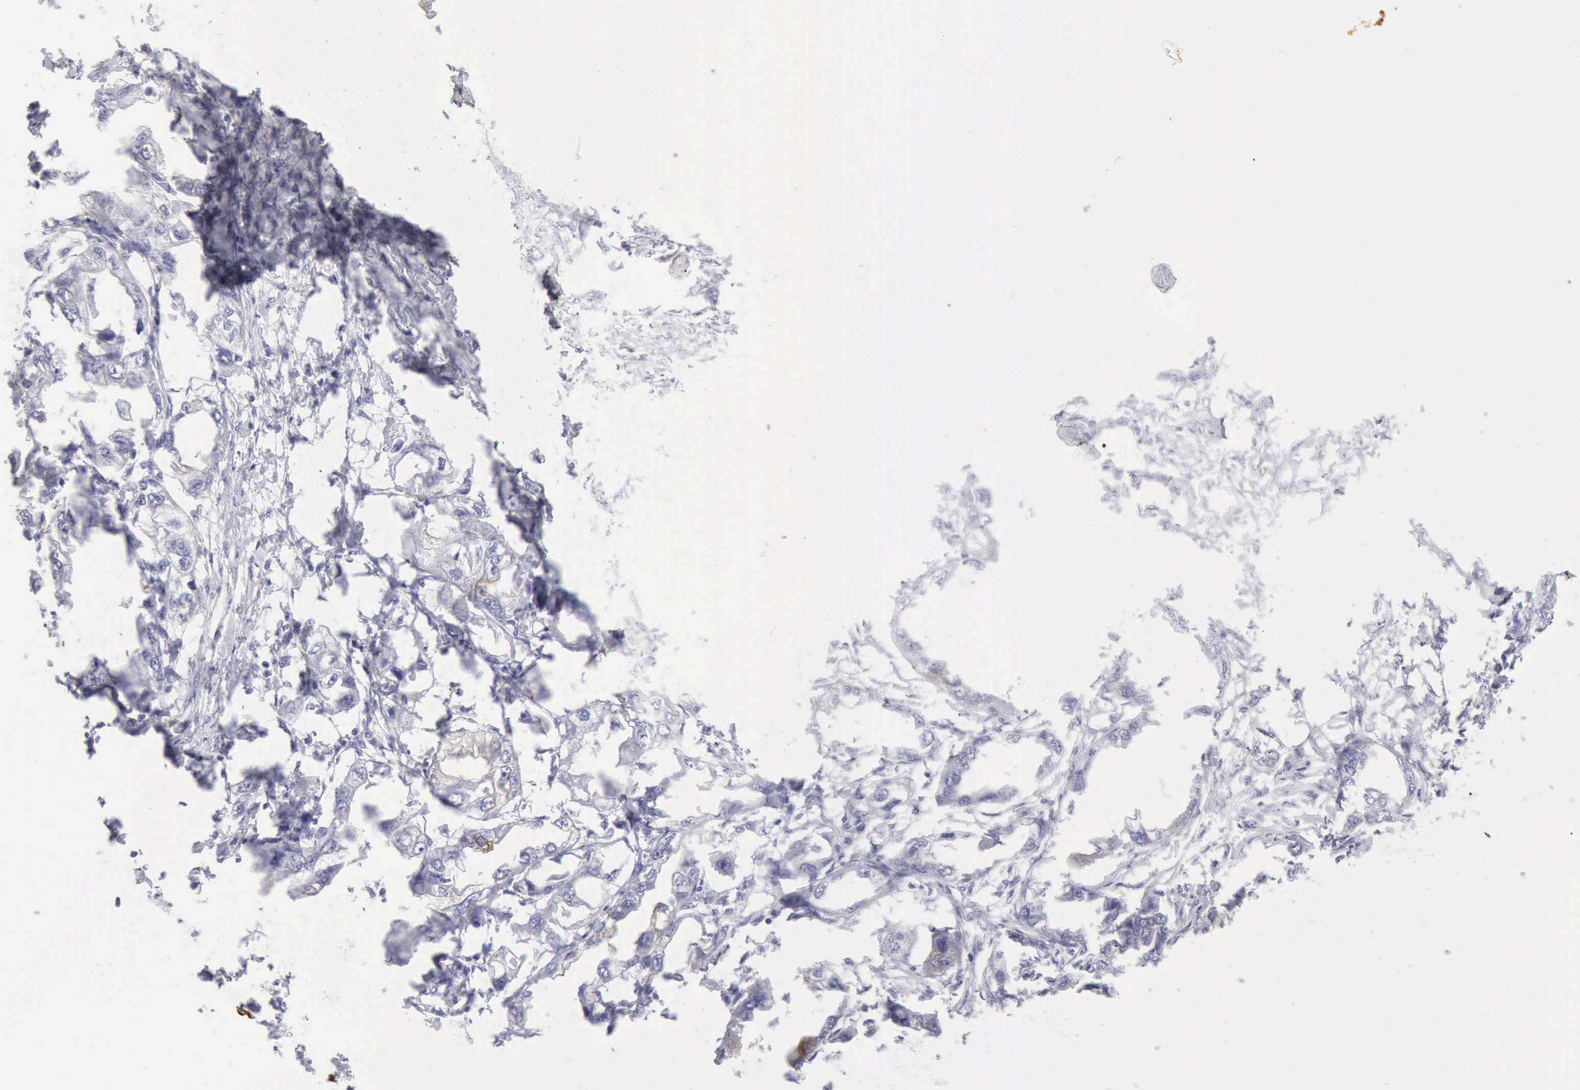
{"staining": {"intensity": "weak", "quantity": "25%-75%", "location": "cytoplasmic/membranous"}, "tissue": "endometrial cancer", "cell_type": "Tumor cells", "image_type": "cancer", "snomed": [{"axis": "morphology", "description": "Adenocarcinoma, NOS"}, {"axis": "topography", "description": "Endometrium"}], "caption": "Endometrial cancer (adenocarcinoma) stained with IHC shows weak cytoplasmic/membranous staining in about 25%-75% of tumor cells. (IHC, brightfield microscopy, high magnification).", "gene": "TFRC", "patient": {"sex": "female", "age": 67}}